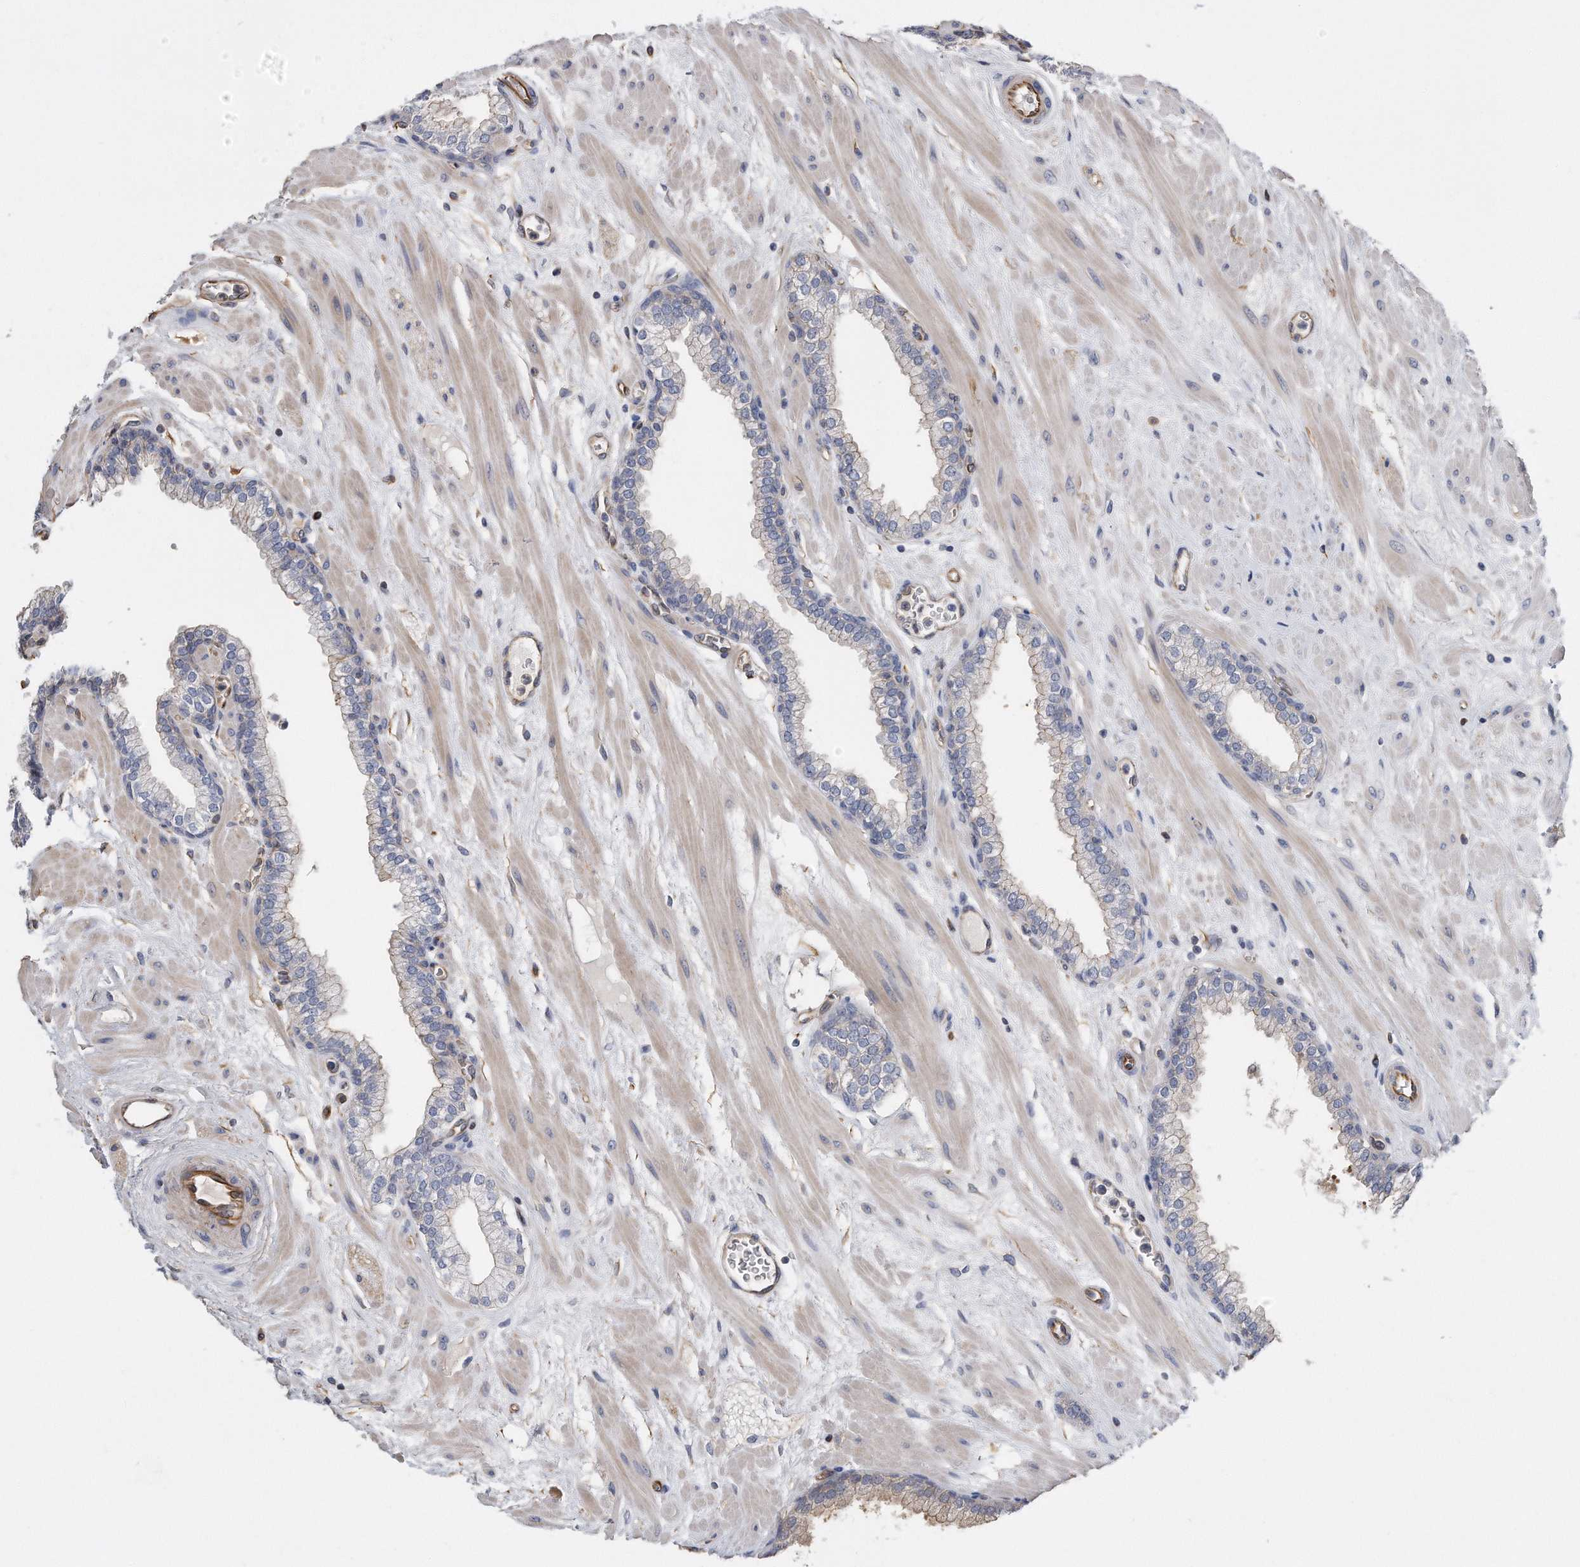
{"staining": {"intensity": "moderate", "quantity": "<25%", "location": "cytoplasmic/membranous"}, "tissue": "prostate", "cell_type": "Glandular cells", "image_type": "normal", "snomed": [{"axis": "morphology", "description": "Normal tissue, NOS"}, {"axis": "morphology", "description": "Urothelial carcinoma, Low grade"}, {"axis": "topography", "description": "Urinary bladder"}, {"axis": "topography", "description": "Prostate"}], "caption": "This photomicrograph reveals immunohistochemistry staining of normal human prostate, with low moderate cytoplasmic/membranous expression in about <25% of glandular cells.", "gene": "GPC1", "patient": {"sex": "male", "age": 60}}